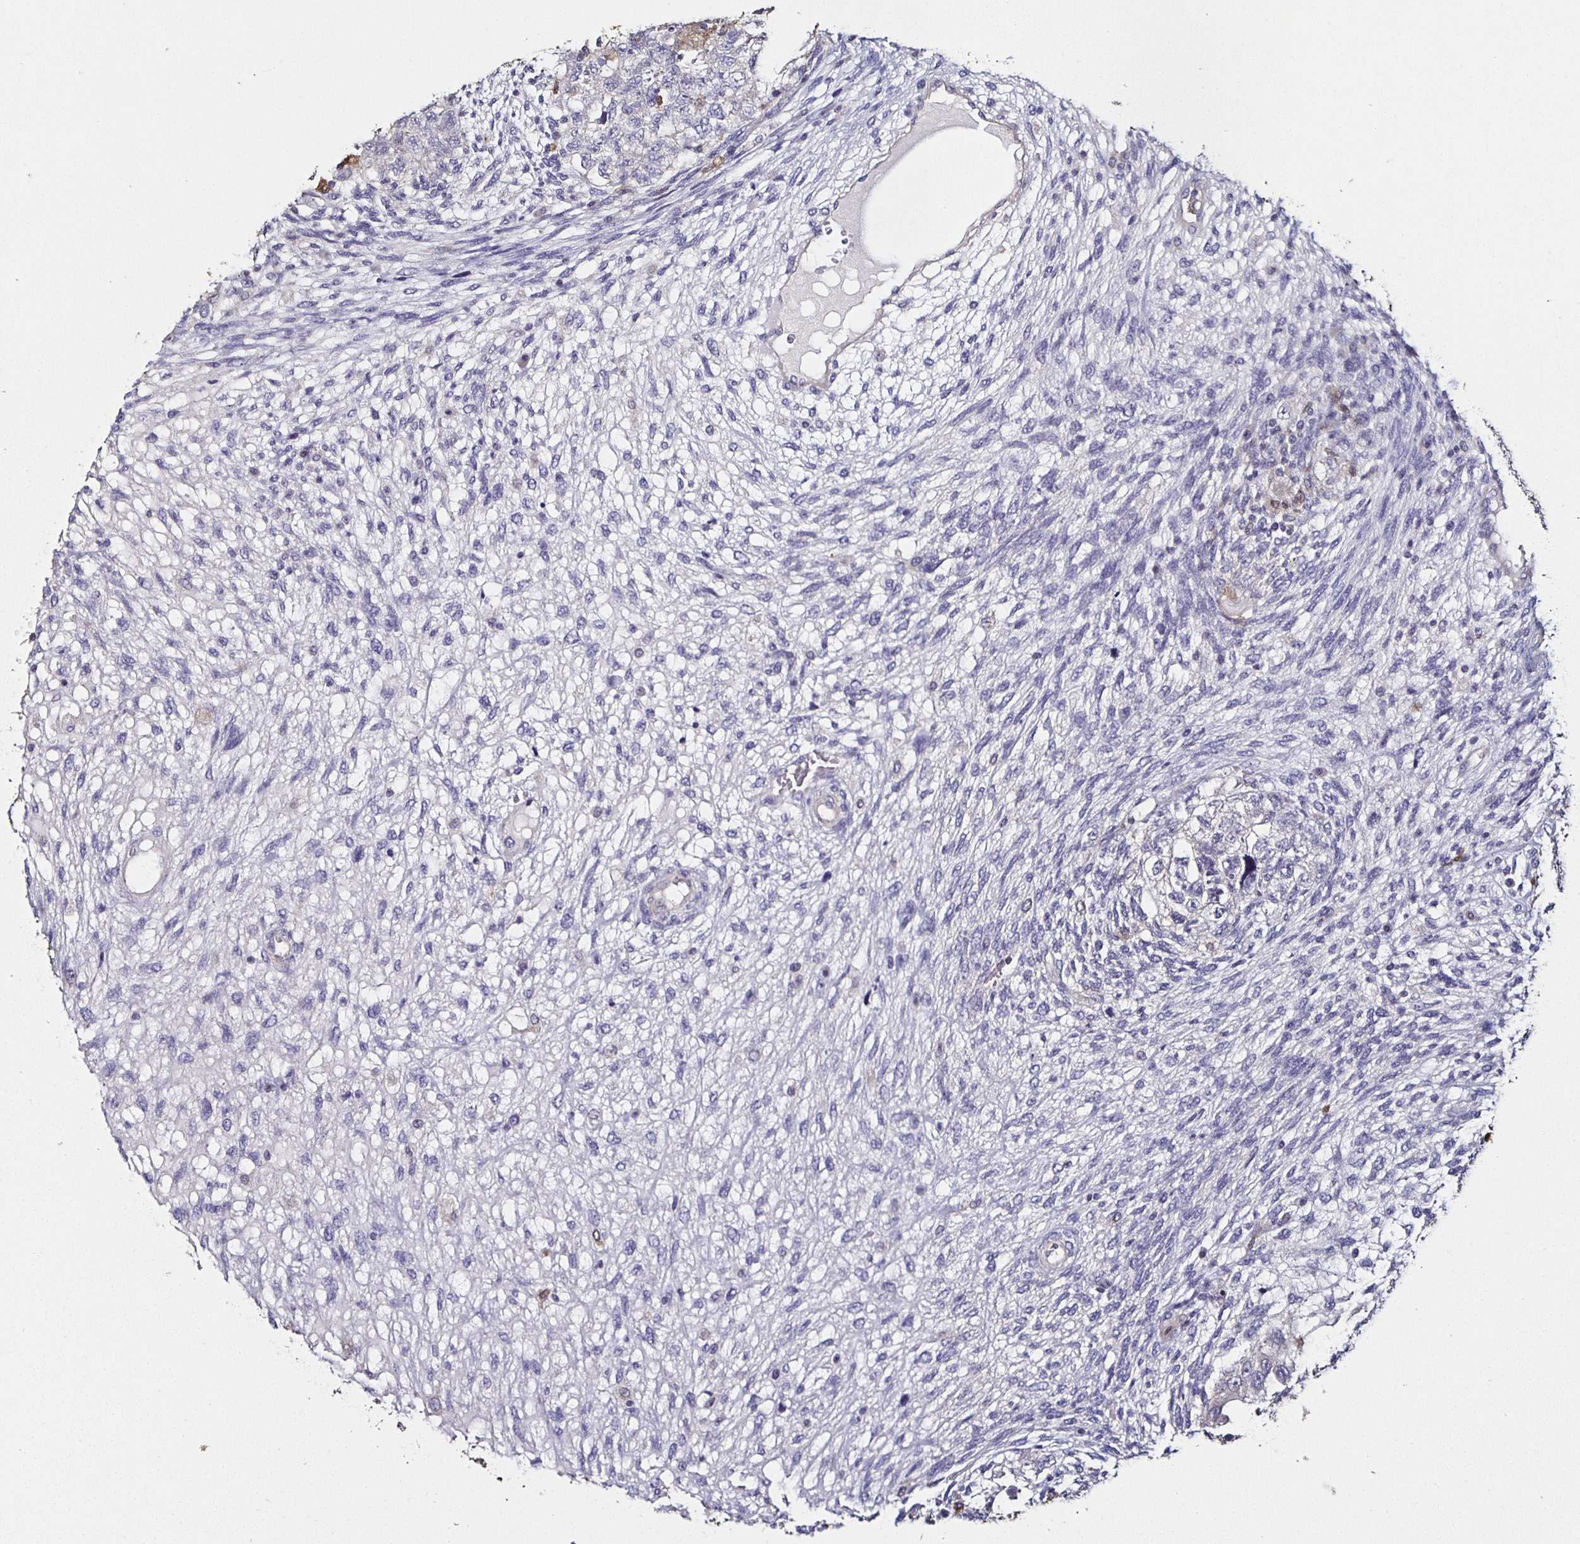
{"staining": {"intensity": "negative", "quantity": "none", "location": "none"}, "tissue": "testis cancer", "cell_type": "Tumor cells", "image_type": "cancer", "snomed": [{"axis": "morphology", "description": "Normal tissue, NOS"}, {"axis": "morphology", "description": "Carcinoma, Embryonal, NOS"}, {"axis": "topography", "description": "Testis"}], "caption": "Tumor cells show no significant positivity in testis cancer (embryonal carcinoma).", "gene": "TLR4", "patient": {"sex": "male", "age": 36}}